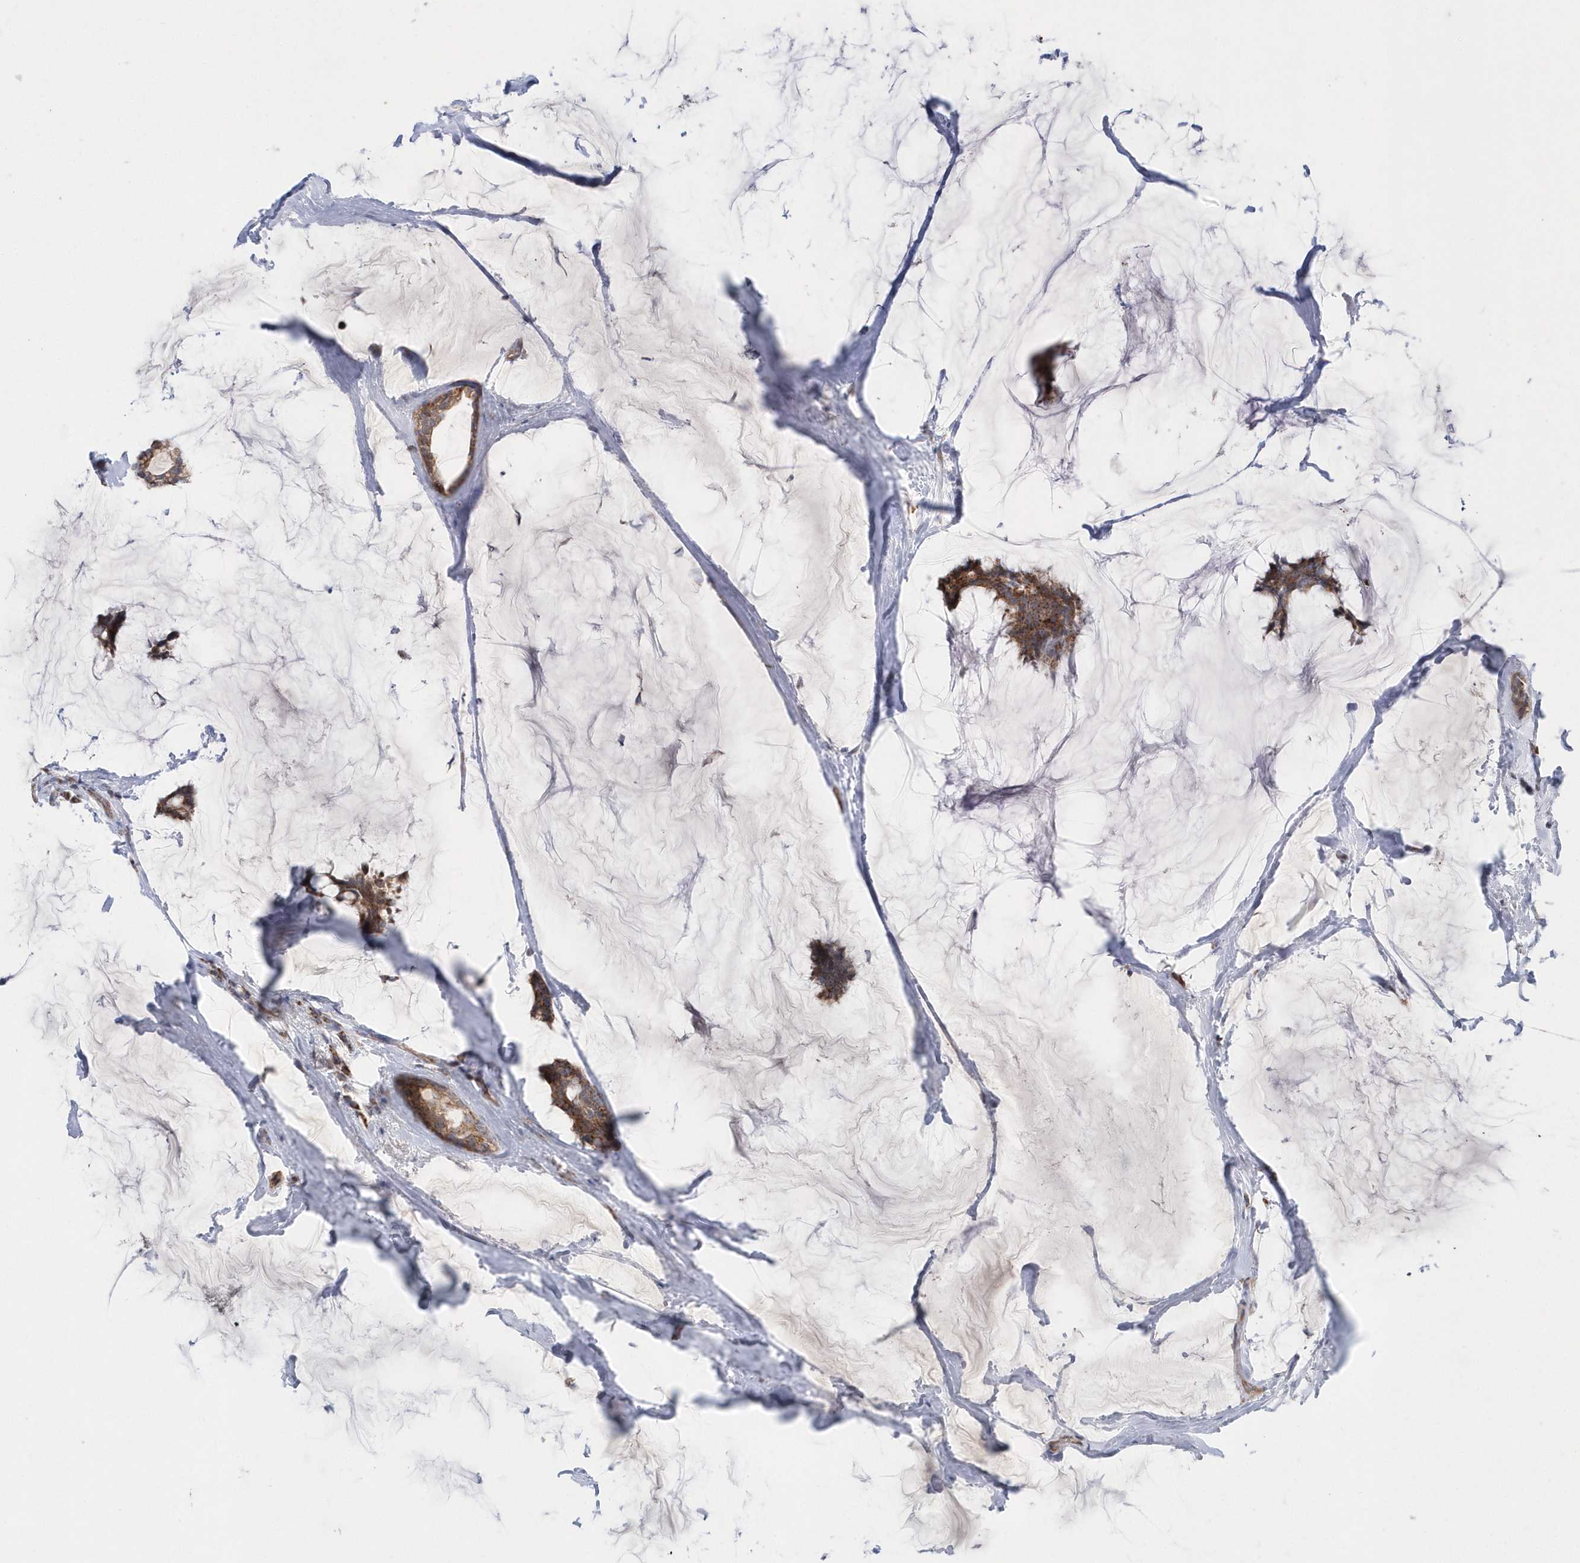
{"staining": {"intensity": "strong", "quantity": ">75%", "location": "cytoplasmic/membranous"}, "tissue": "breast cancer", "cell_type": "Tumor cells", "image_type": "cancer", "snomed": [{"axis": "morphology", "description": "Duct carcinoma"}, {"axis": "topography", "description": "Breast"}], "caption": "Breast cancer (infiltrating ductal carcinoma) stained with immunohistochemistry (IHC) shows strong cytoplasmic/membranous staining in approximately >75% of tumor cells.", "gene": "OPA1", "patient": {"sex": "female", "age": 93}}